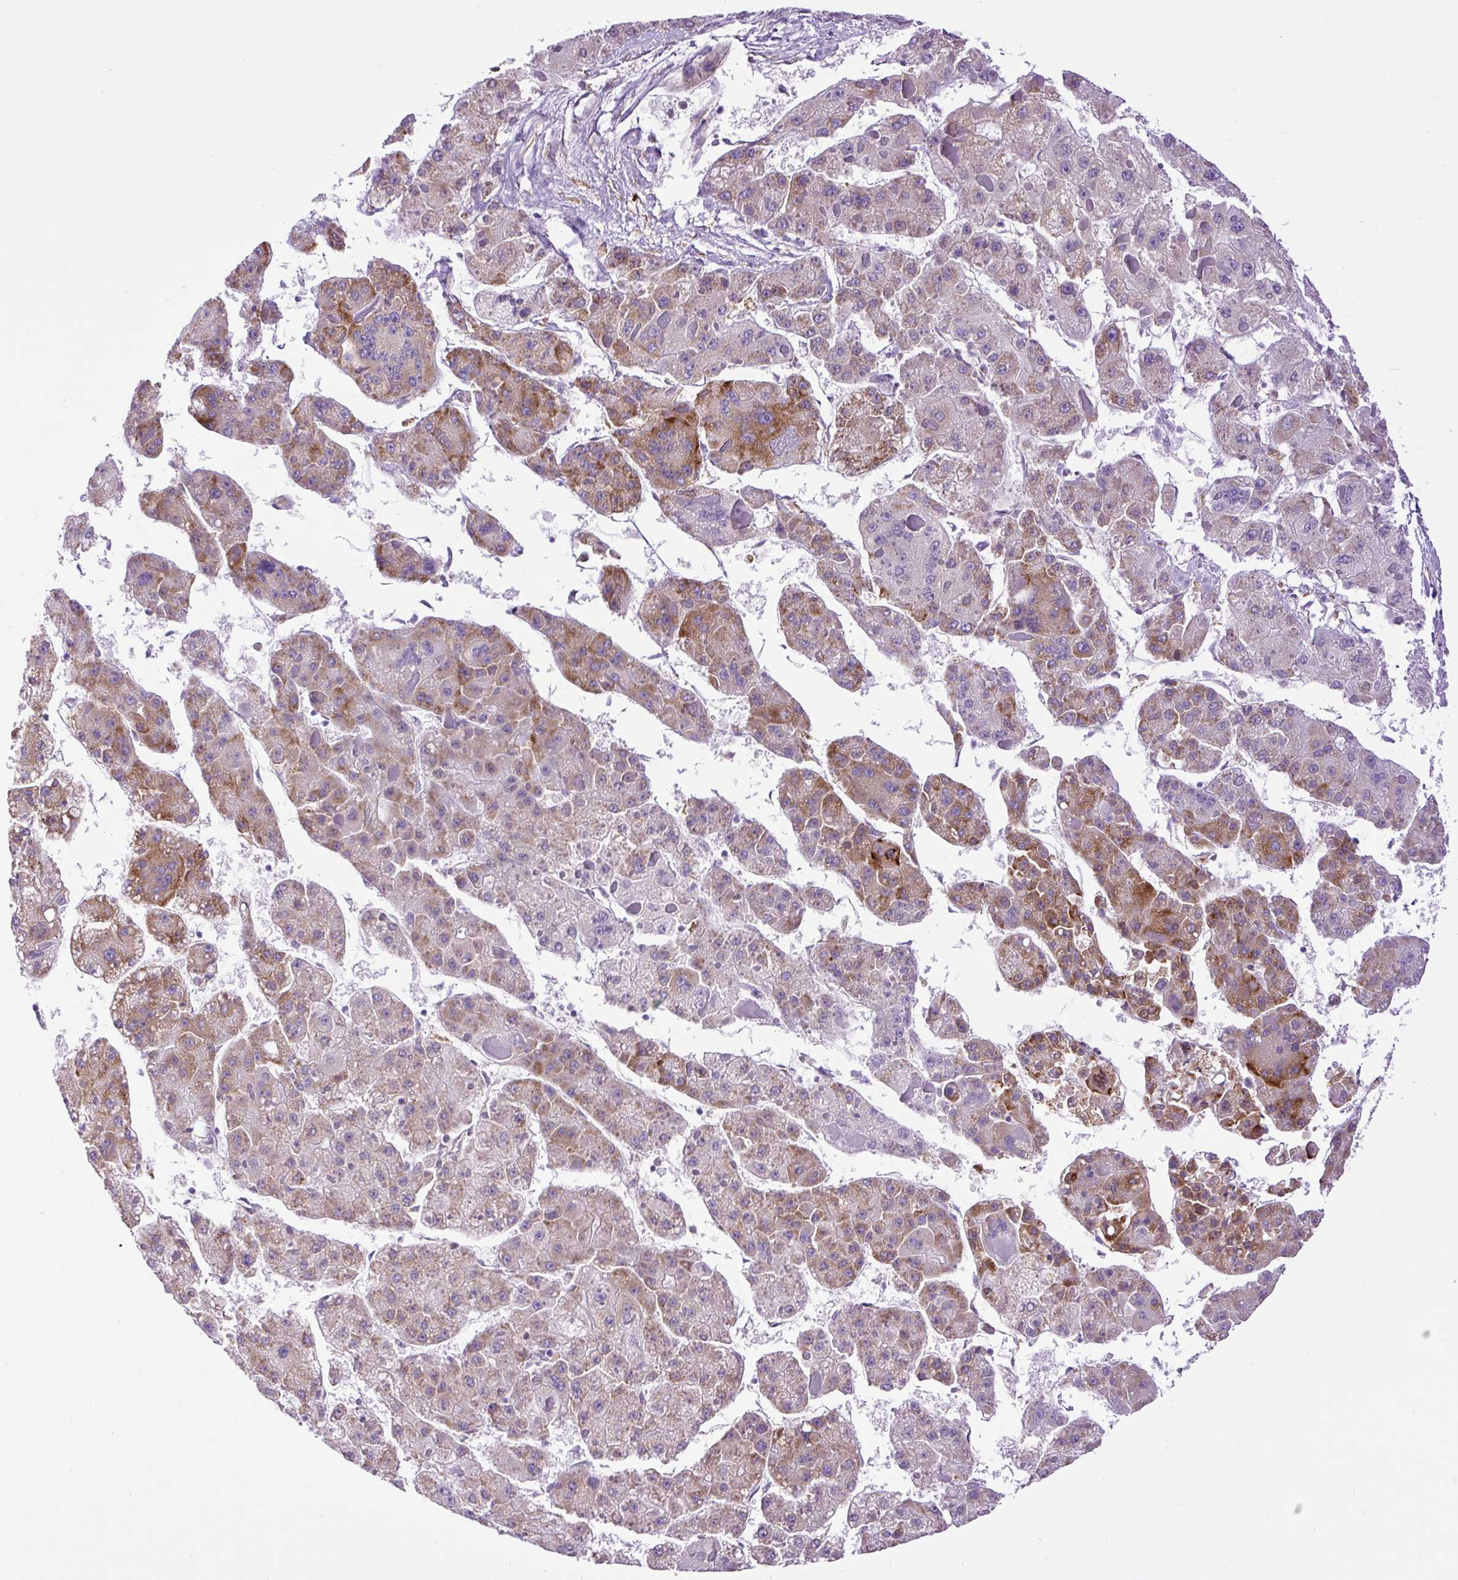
{"staining": {"intensity": "moderate", "quantity": "25%-75%", "location": "cytoplasmic/membranous"}, "tissue": "liver cancer", "cell_type": "Tumor cells", "image_type": "cancer", "snomed": [{"axis": "morphology", "description": "Carcinoma, Hepatocellular, NOS"}, {"axis": "topography", "description": "Liver"}], "caption": "Protein staining reveals moderate cytoplasmic/membranous staining in approximately 25%-75% of tumor cells in liver hepatocellular carcinoma.", "gene": "DDOST", "patient": {"sex": "female", "age": 73}}